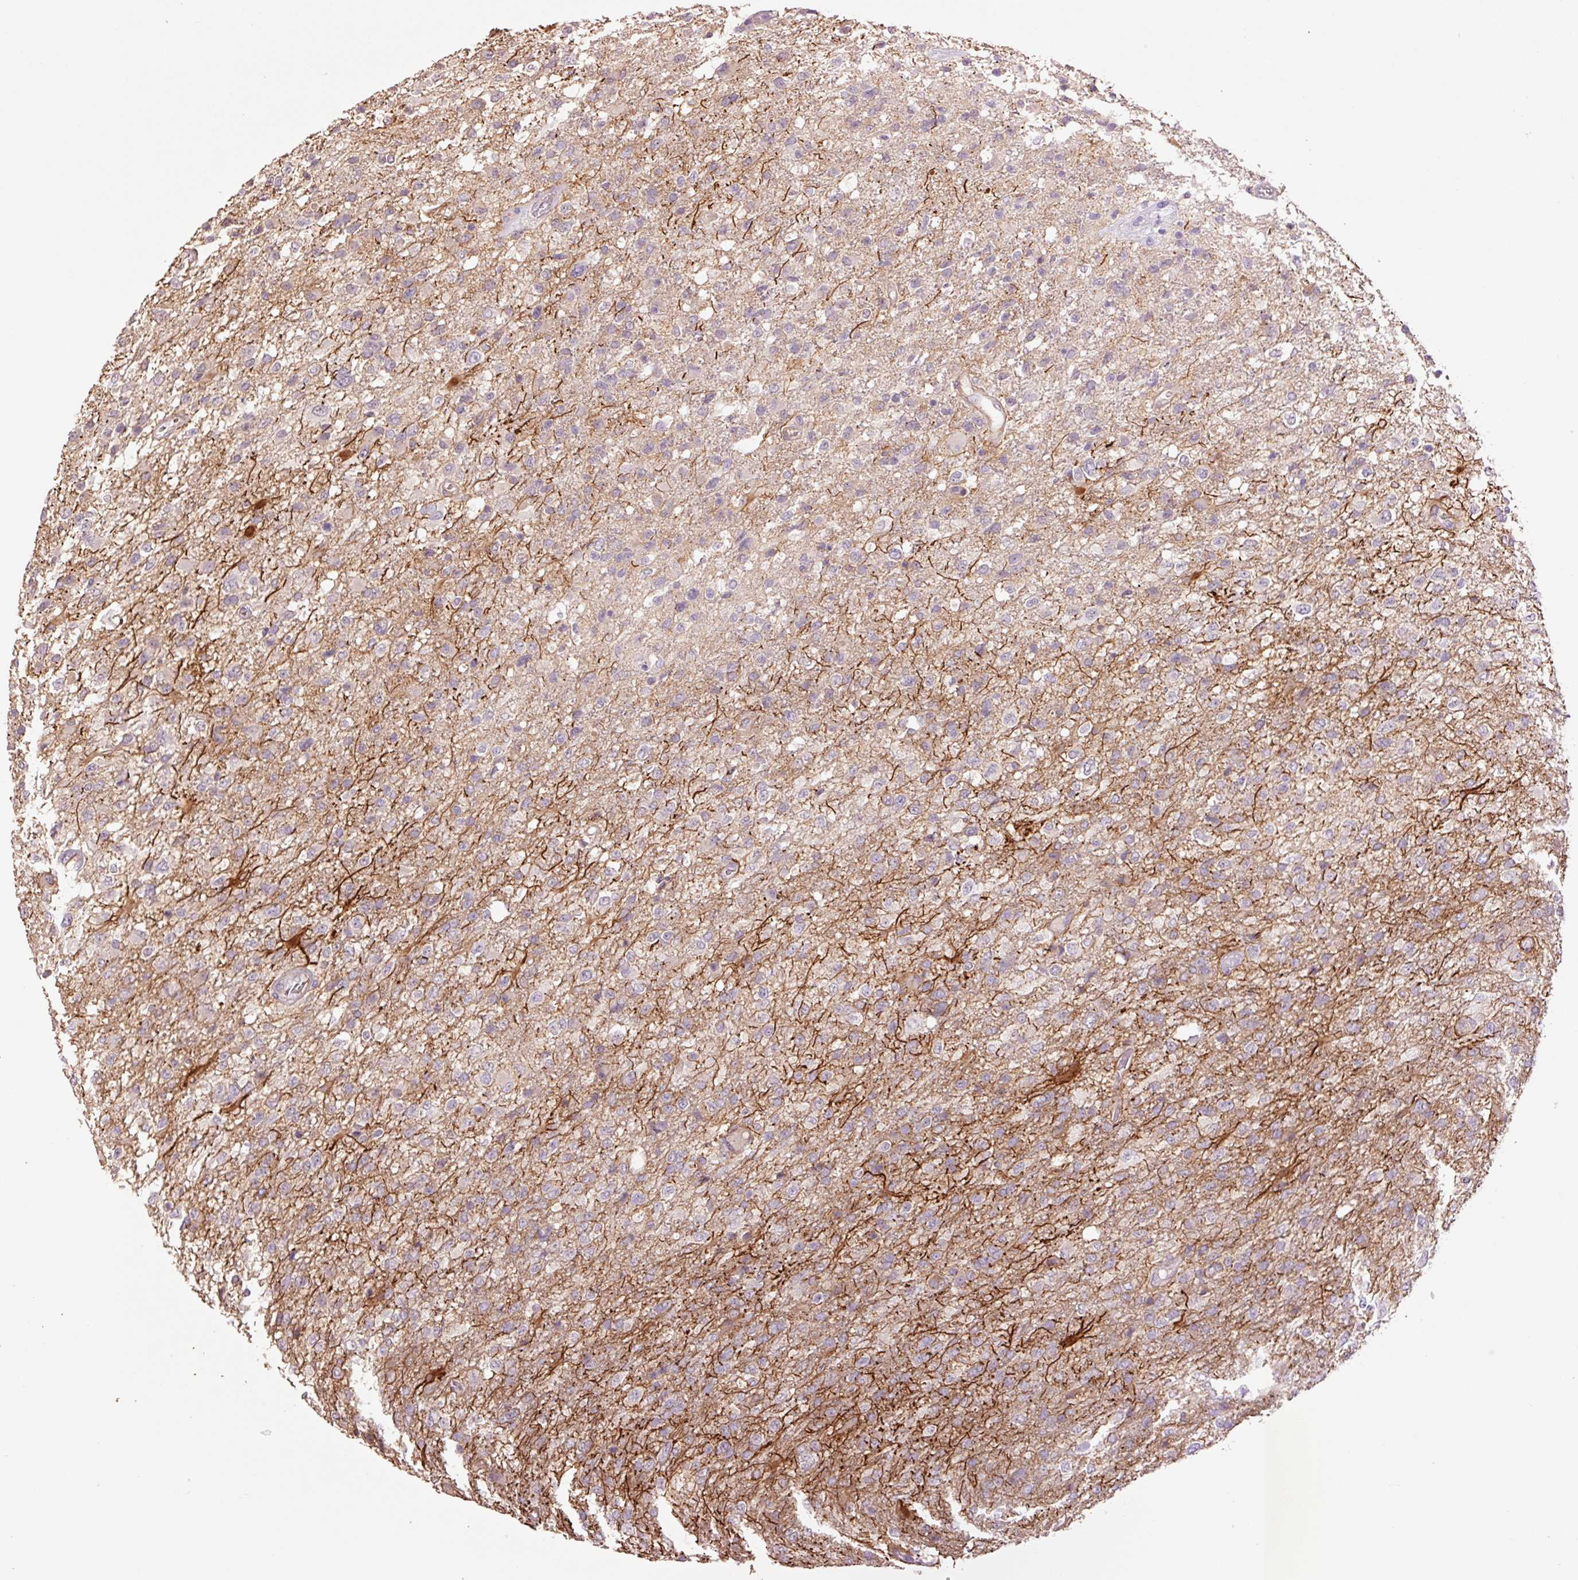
{"staining": {"intensity": "weak", "quantity": "<25%", "location": "cytoplasmic/membranous"}, "tissue": "glioma", "cell_type": "Tumor cells", "image_type": "cancer", "snomed": [{"axis": "morphology", "description": "Glioma, malignant, High grade"}, {"axis": "topography", "description": "Brain"}], "caption": "A histopathology image of human glioma is negative for staining in tumor cells.", "gene": "SLC1A4", "patient": {"sex": "female", "age": 74}}